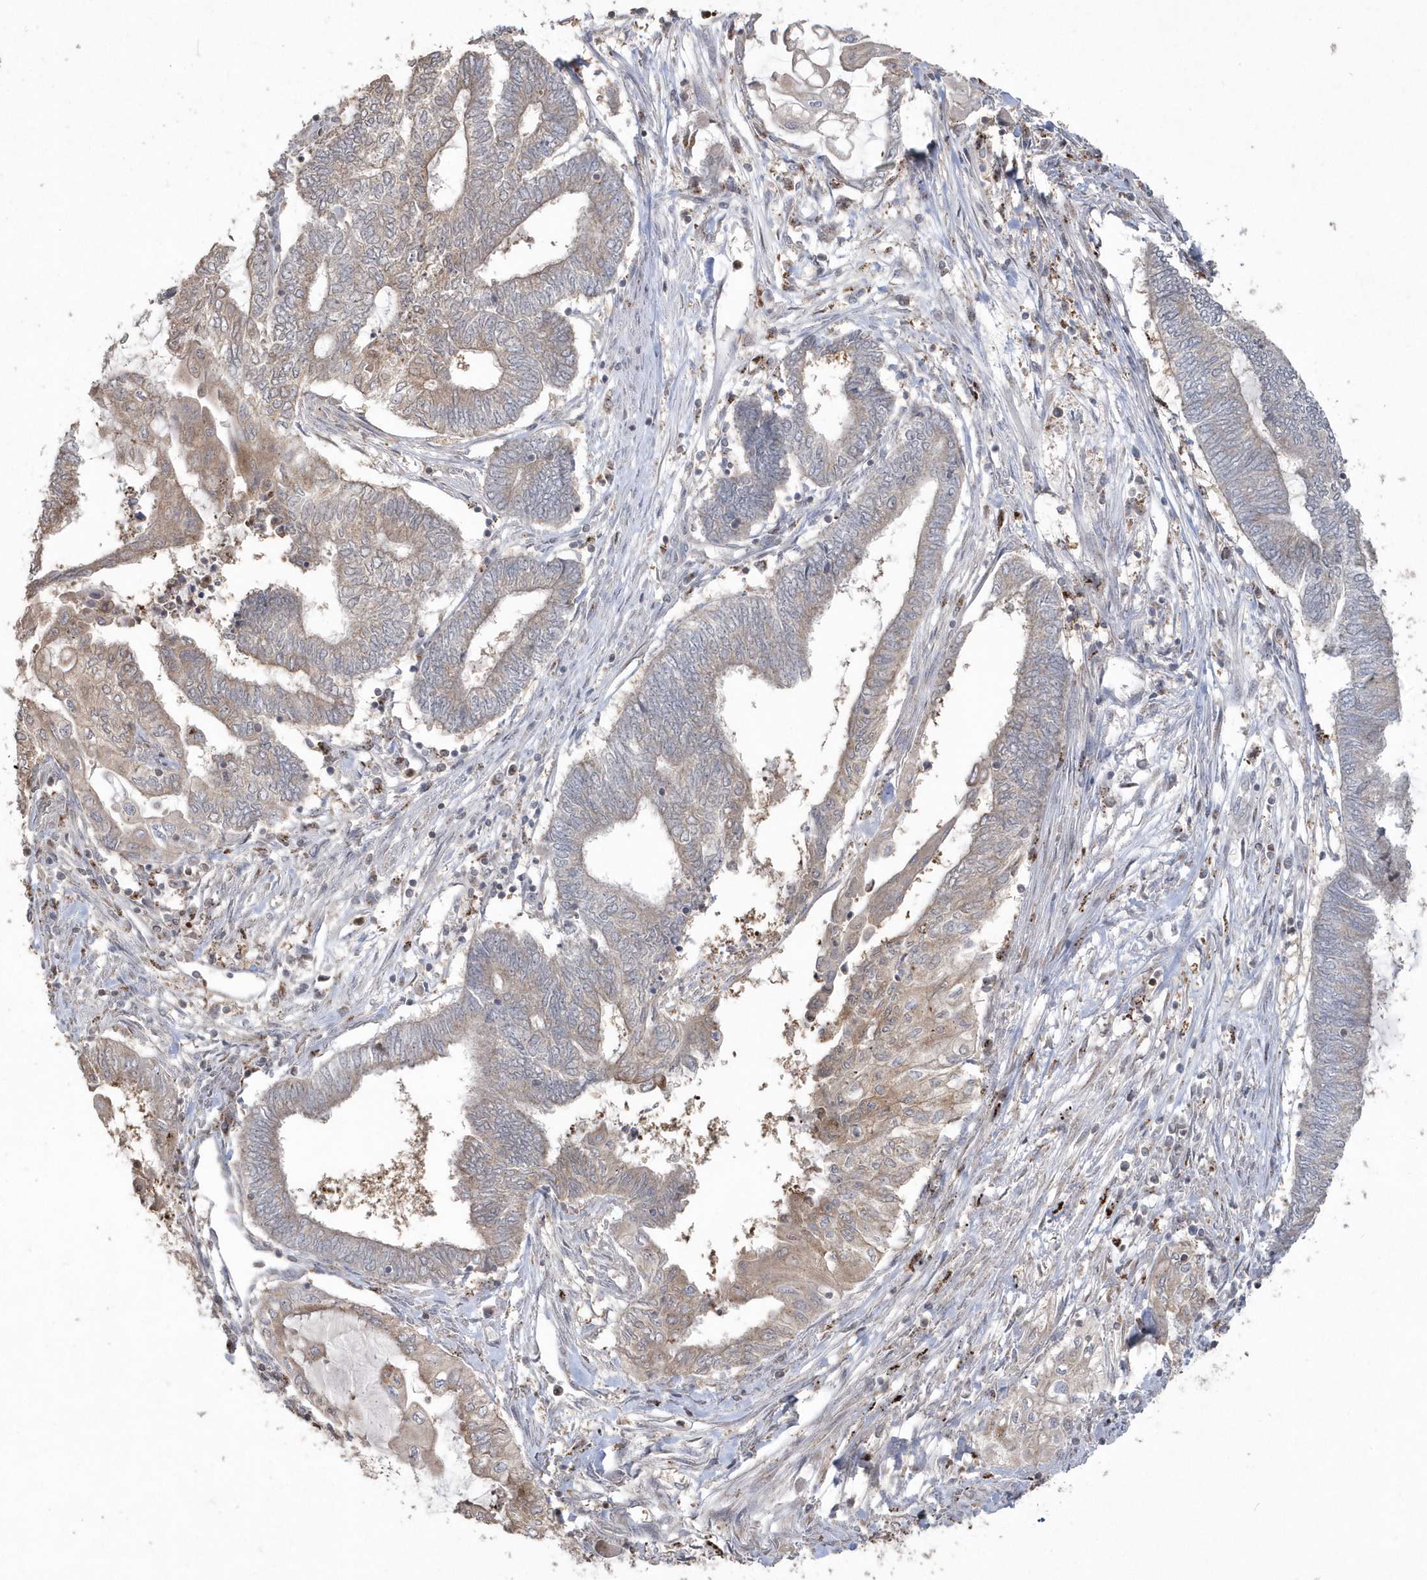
{"staining": {"intensity": "weak", "quantity": "25%-75%", "location": "cytoplasmic/membranous"}, "tissue": "endometrial cancer", "cell_type": "Tumor cells", "image_type": "cancer", "snomed": [{"axis": "morphology", "description": "Adenocarcinoma, NOS"}, {"axis": "topography", "description": "Uterus"}, {"axis": "topography", "description": "Endometrium"}], "caption": "Approximately 25%-75% of tumor cells in human endometrial adenocarcinoma display weak cytoplasmic/membranous protein expression as visualized by brown immunohistochemical staining.", "gene": "GEMIN6", "patient": {"sex": "female", "age": 70}}